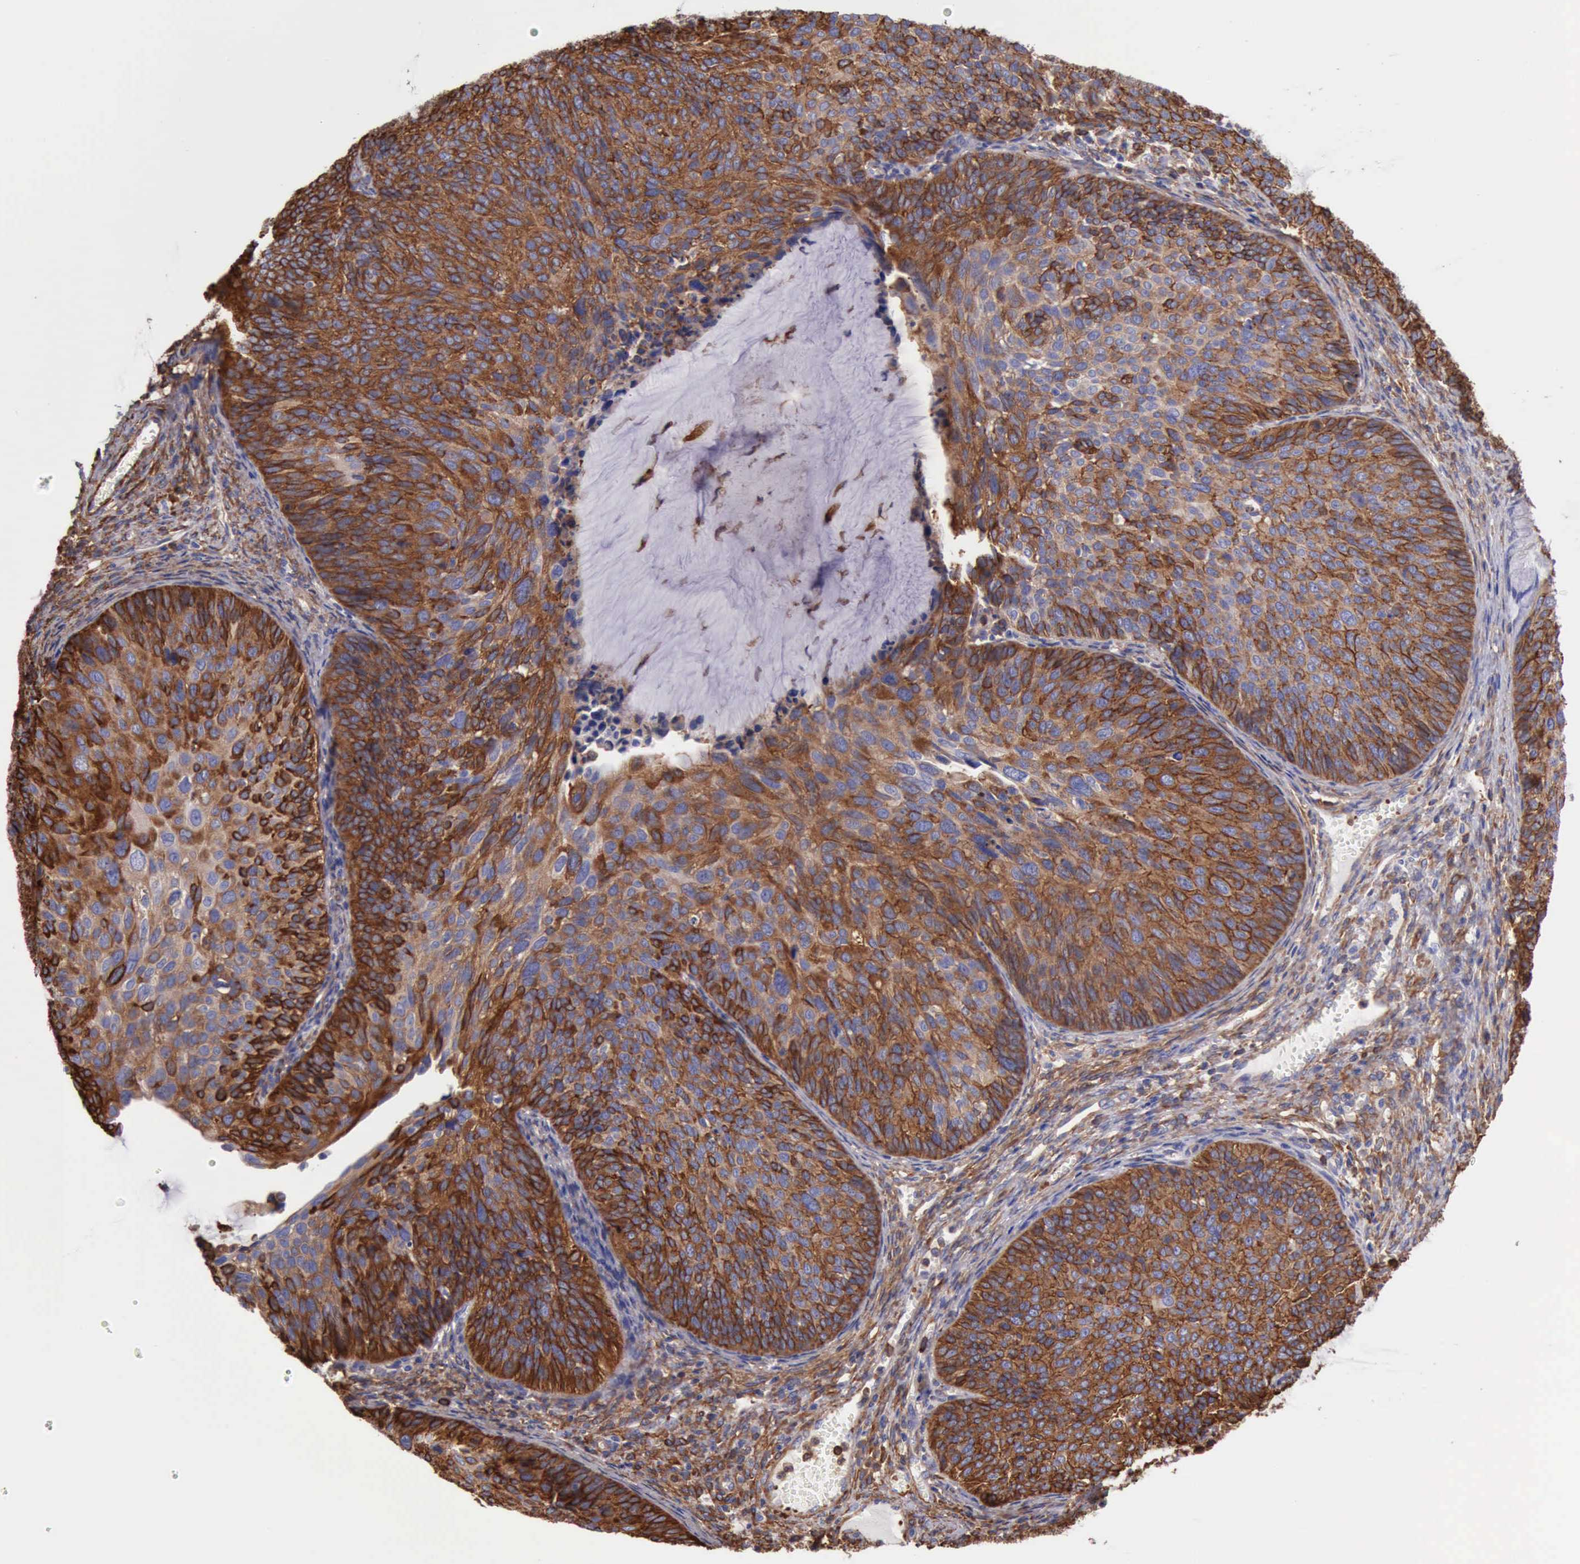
{"staining": {"intensity": "strong", "quantity": ">75%", "location": "cytoplasmic/membranous"}, "tissue": "cervical cancer", "cell_type": "Tumor cells", "image_type": "cancer", "snomed": [{"axis": "morphology", "description": "Squamous cell carcinoma, NOS"}, {"axis": "topography", "description": "Cervix"}], "caption": "Immunohistochemistry (IHC) of squamous cell carcinoma (cervical) displays high levels of strong cytoplasmic/membranous positivity in approximately >75% of tumor cells. The staining is performed using DAB brown chromogen to label protein expression. The nuclei are counter-stained blue using hematoxylin.", "gene": "FLNA", "patient": {"sex": "female", "age": 36}}